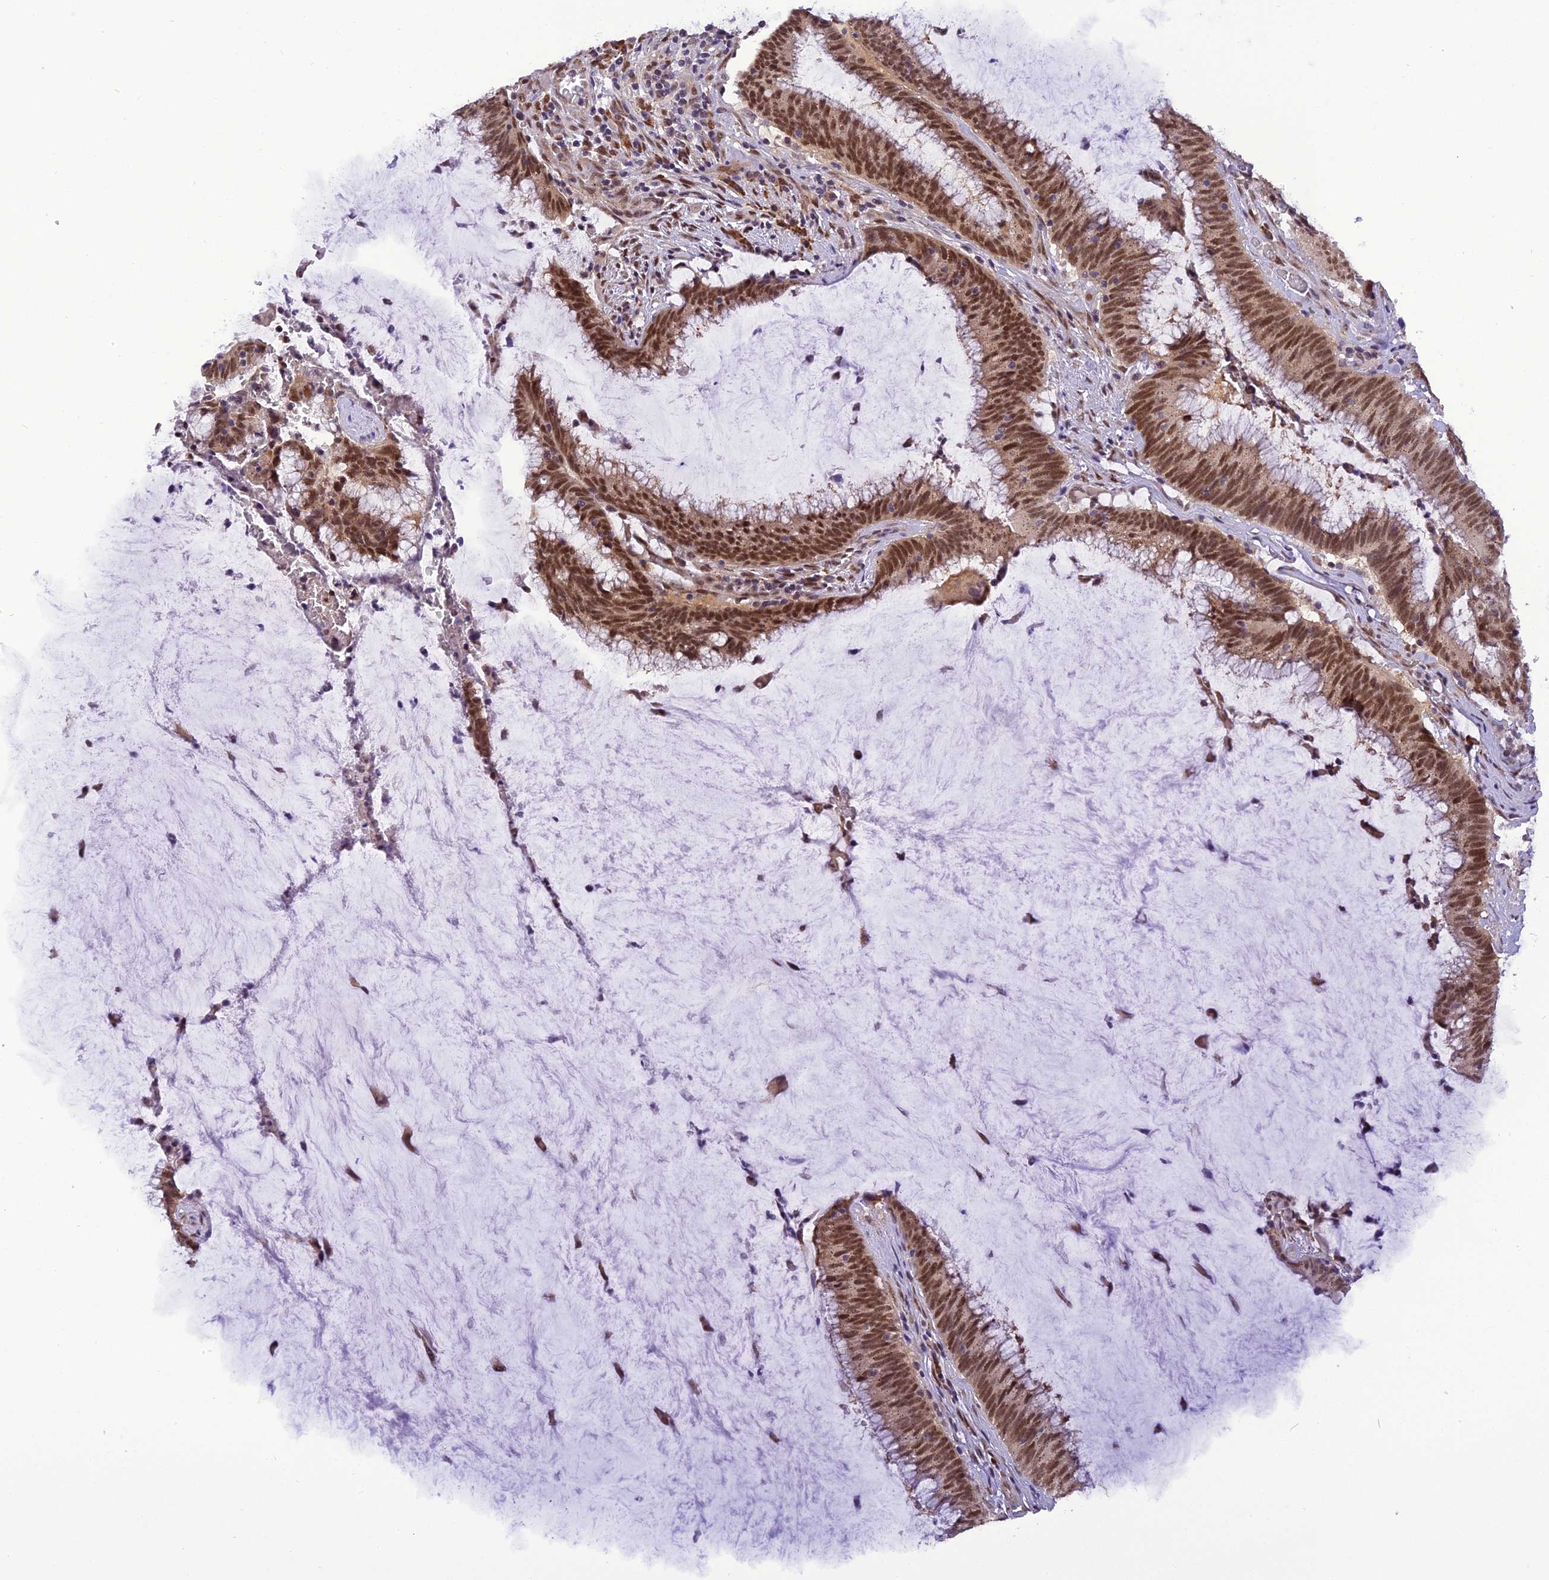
{"staining": {"intensity": "strong", "quantity": ">75%", "location": "nuclear"}, "tissue": "colorectal cancer", "cell_type": "Tumor cells", "image_type": "cancer", "snomed": [{"axis": "morphology", "description": "Adenocarcinoma, NOS"}, {"axis": "topography", "description": "Rectum"}], "caption": "Brown immunohistochemical staining in adenocarcinoma (colorectal) demonstrates strong nuclear expression in approximately >75% of tumor cells.", "gene": "IRF2BP1", "patient": {"sex": "female", "age": 77}}